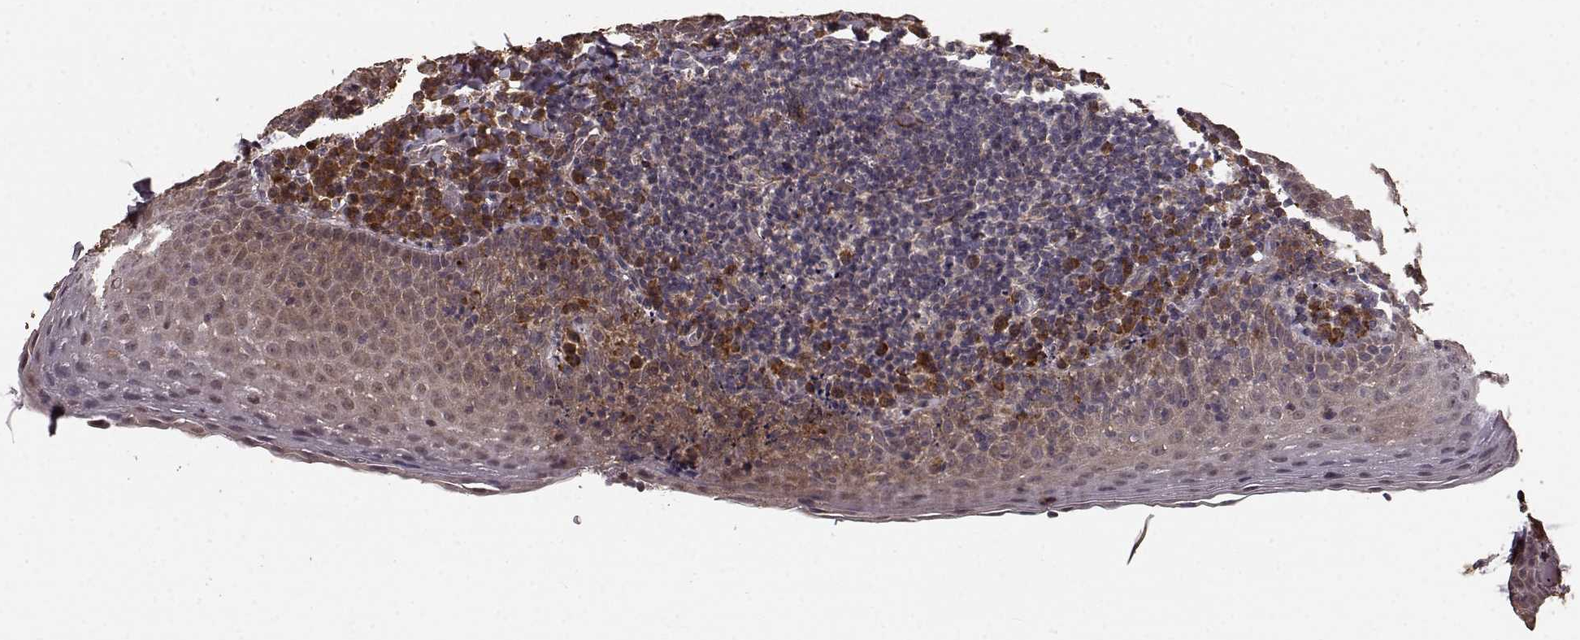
{"staining": {"intensity": "strong", "quantity": "<25%", "location": "cytoplasmic/membranous"}, "tissue": "tonsil", "cell_type": "Germinal center cells", "image_type": "normal", "snomed": [{"axis": "morphology", "description": "Normal tissue, NOS"}, {"axis": "morphology", "description": "Inflammation, NOS"}, {"axis": "topography", "description": "Tonsil"}], "caption": "Immunohistochemical staining of benign tonsil demonstrates medium levels of strong cytoplasmic/membranous staining in about <25% of germinal center cells.", "gene": "USP15", "patient": {"sex": "female", "age": 31}}